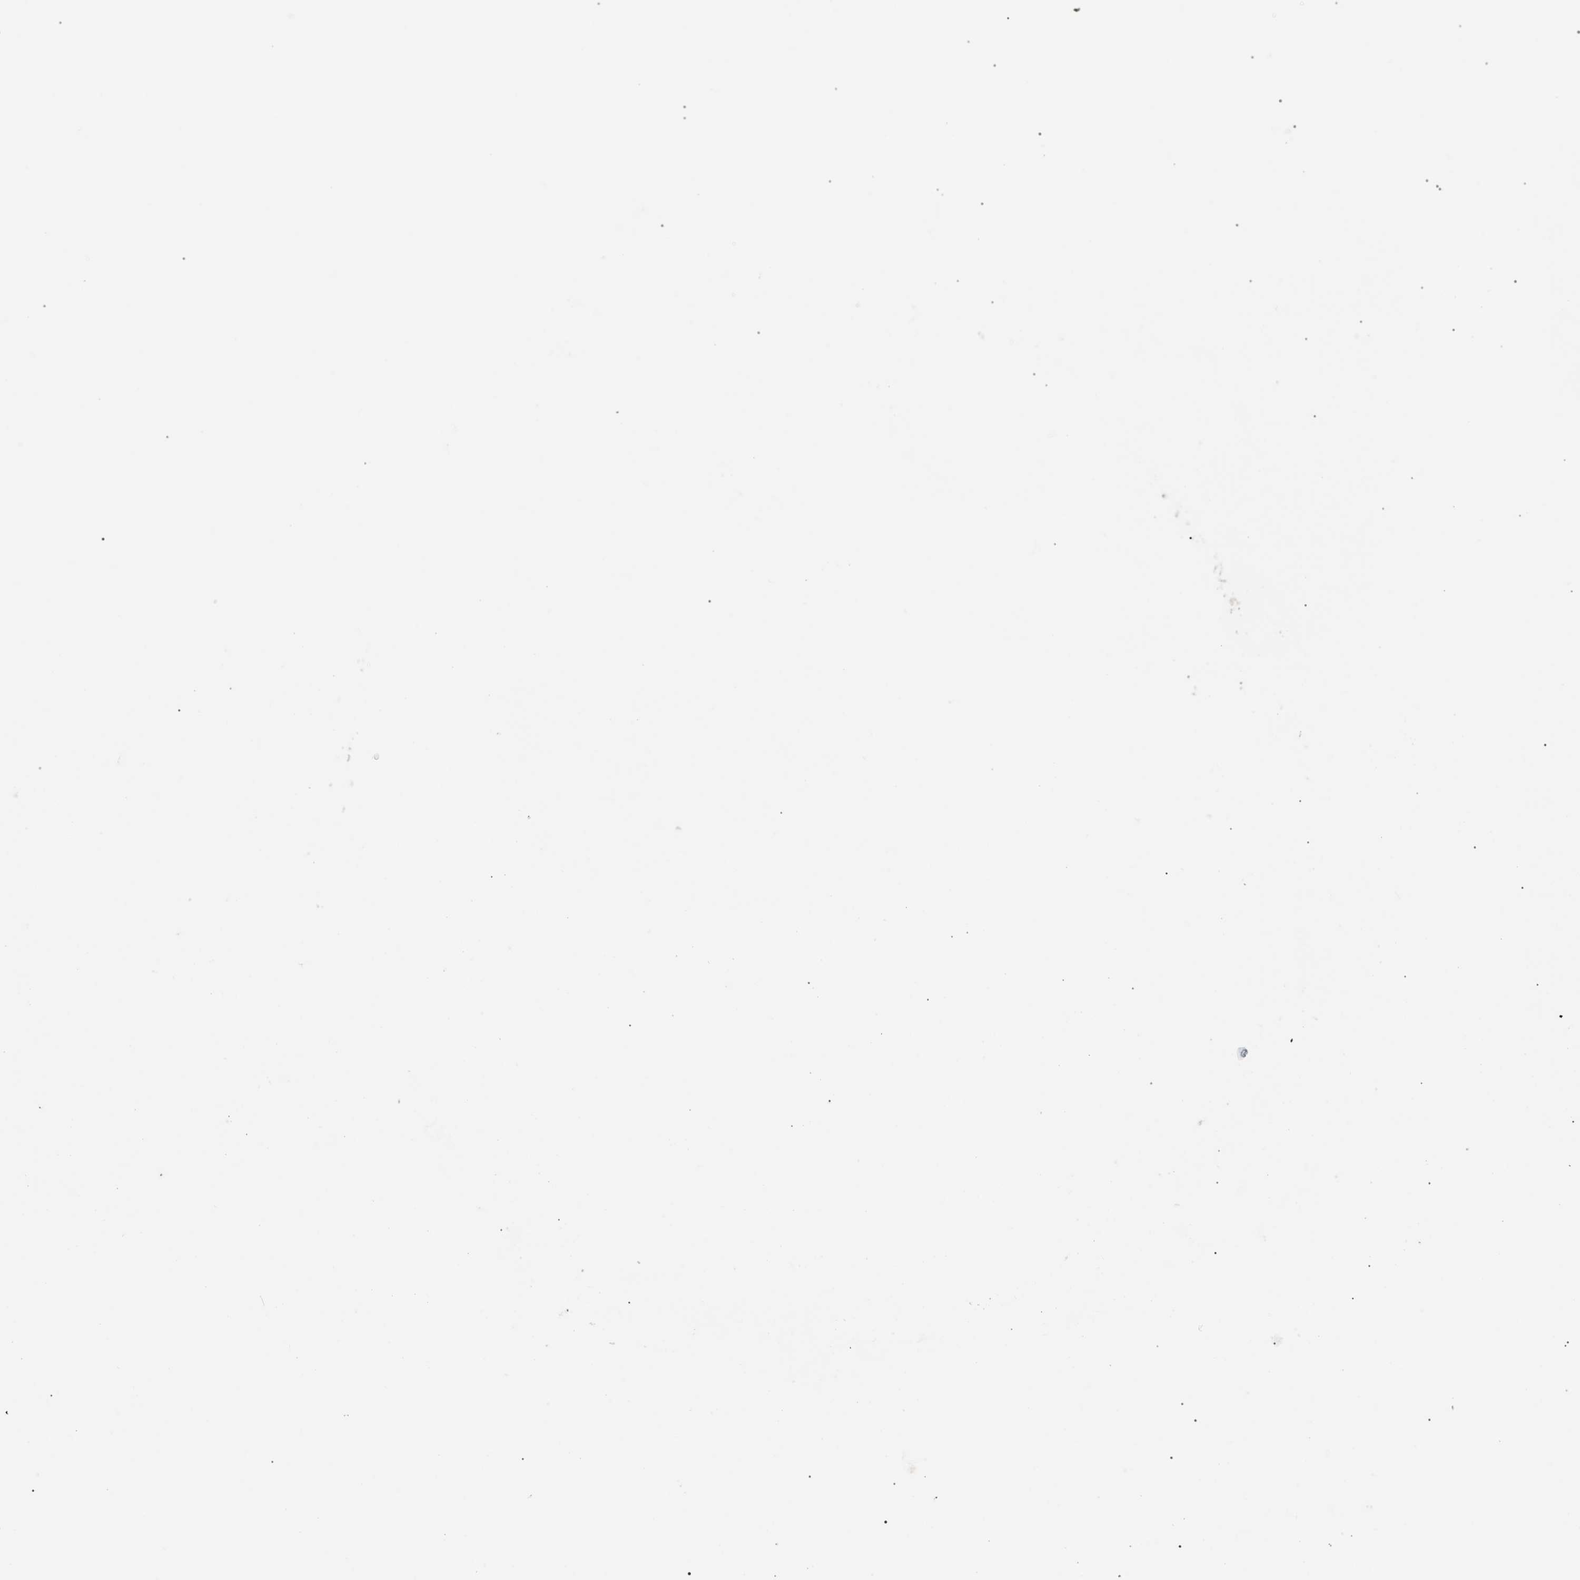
{"staining": {"intensity": "negative", "quantity": "none", "location": "none"}, "tissue": "endometrial cancer", "cell_type": "Tumor cells", "image_type": "cancer", "snomed": [{"axis": "morphology", "description": "Adenocarcinoma, NOS"}, {"axis": "topography", "description": "Endometrium"}], "caption": "This is an immunohistochemistry histopathology image of human adenocarcinoma (endometrial). There is no expression in tumor cells.", "gene": "PYCARD", "patient": {"sex": "female", "age": 32}}